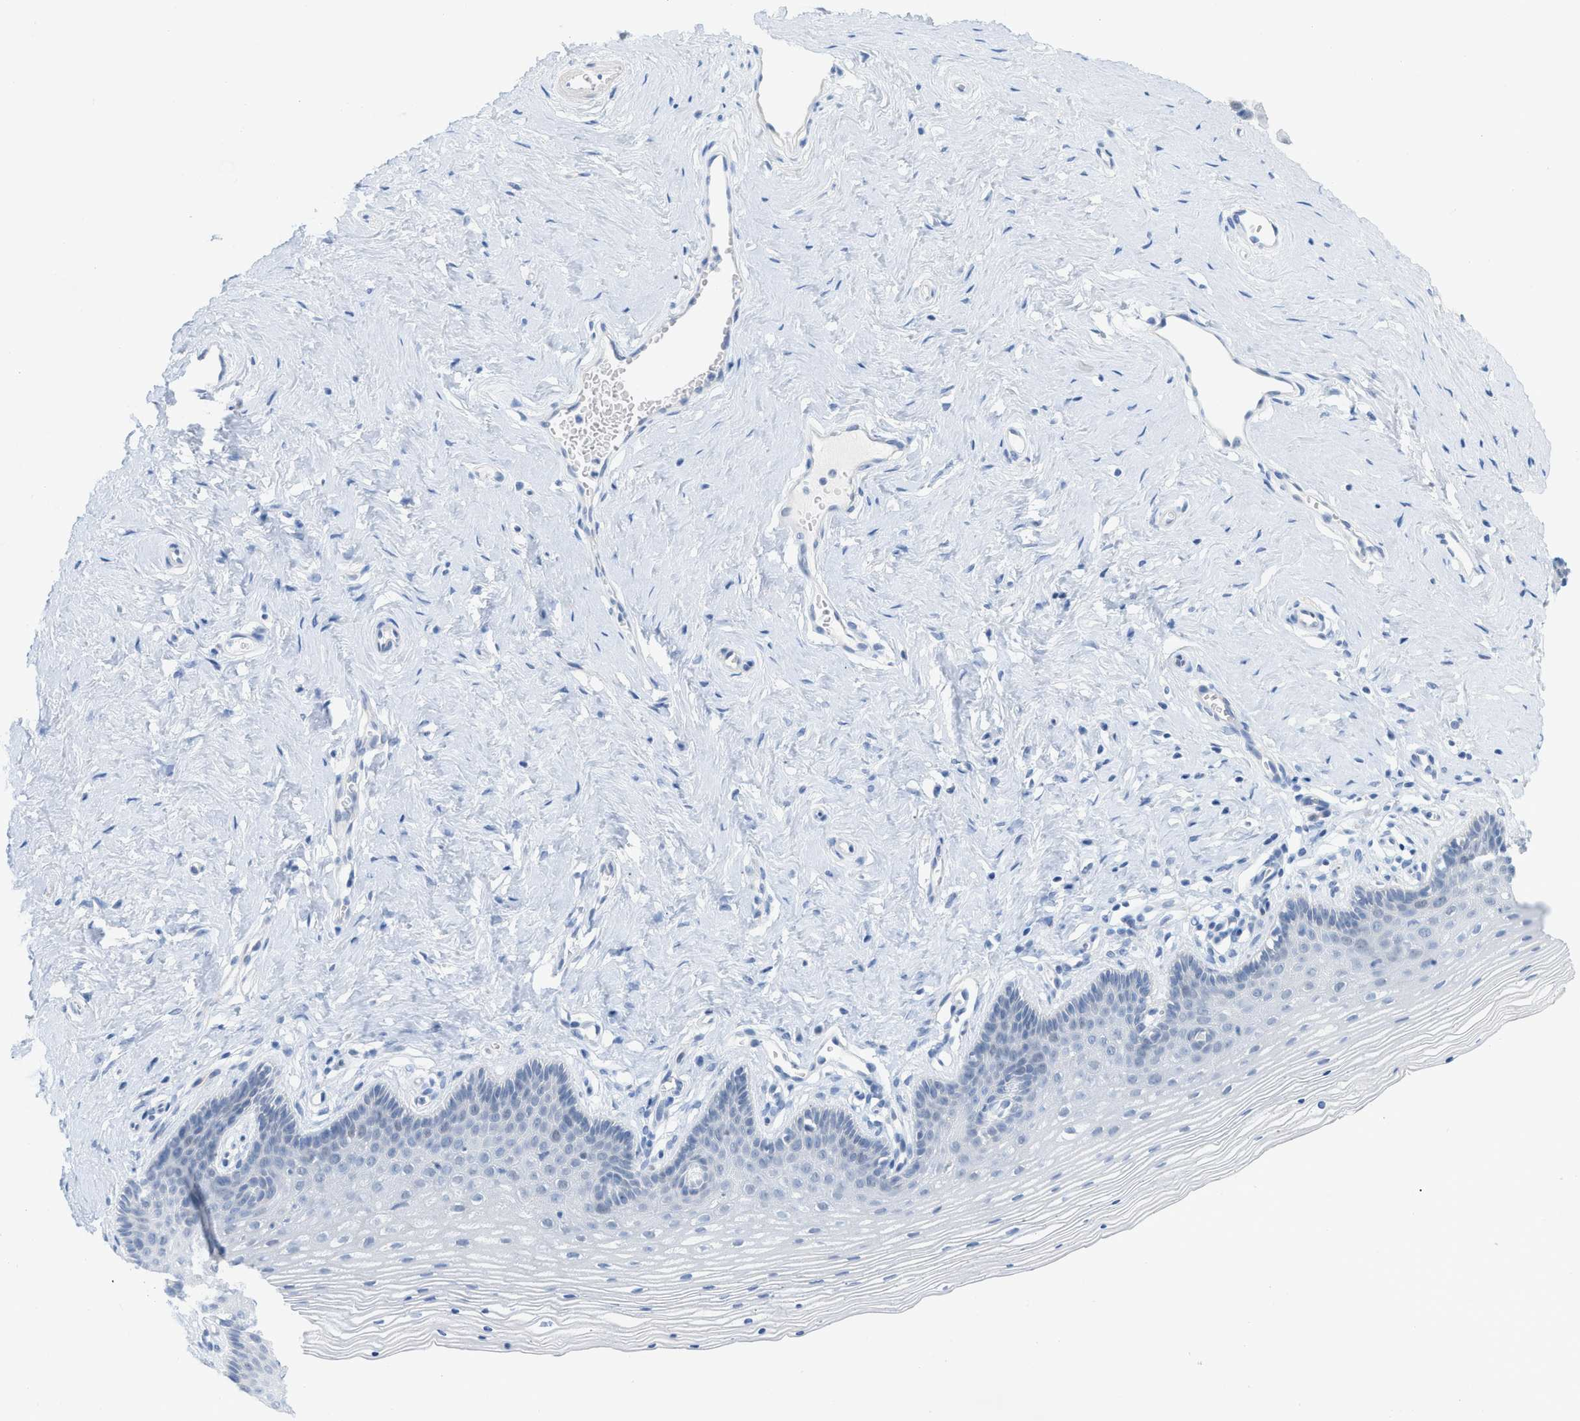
{"staining": {"intensity": "negative", "quantity": "none", "location": "none"}, "tissue": "vagina", "cell_type": "Squamous epithelial cells", "image_type": "normal", "snomed": [{"axis": "morphology", "description": "Normal tissue, NOS"}, {"axis": "topography", "description": "Vagina"}], "caption": "Vagina stained for a protein using immunohistochemistry (IHC) displays no positivity squamous epithelial cells.", "gene": "HLTF", "patient": {"sex": "female", "age": 32}}